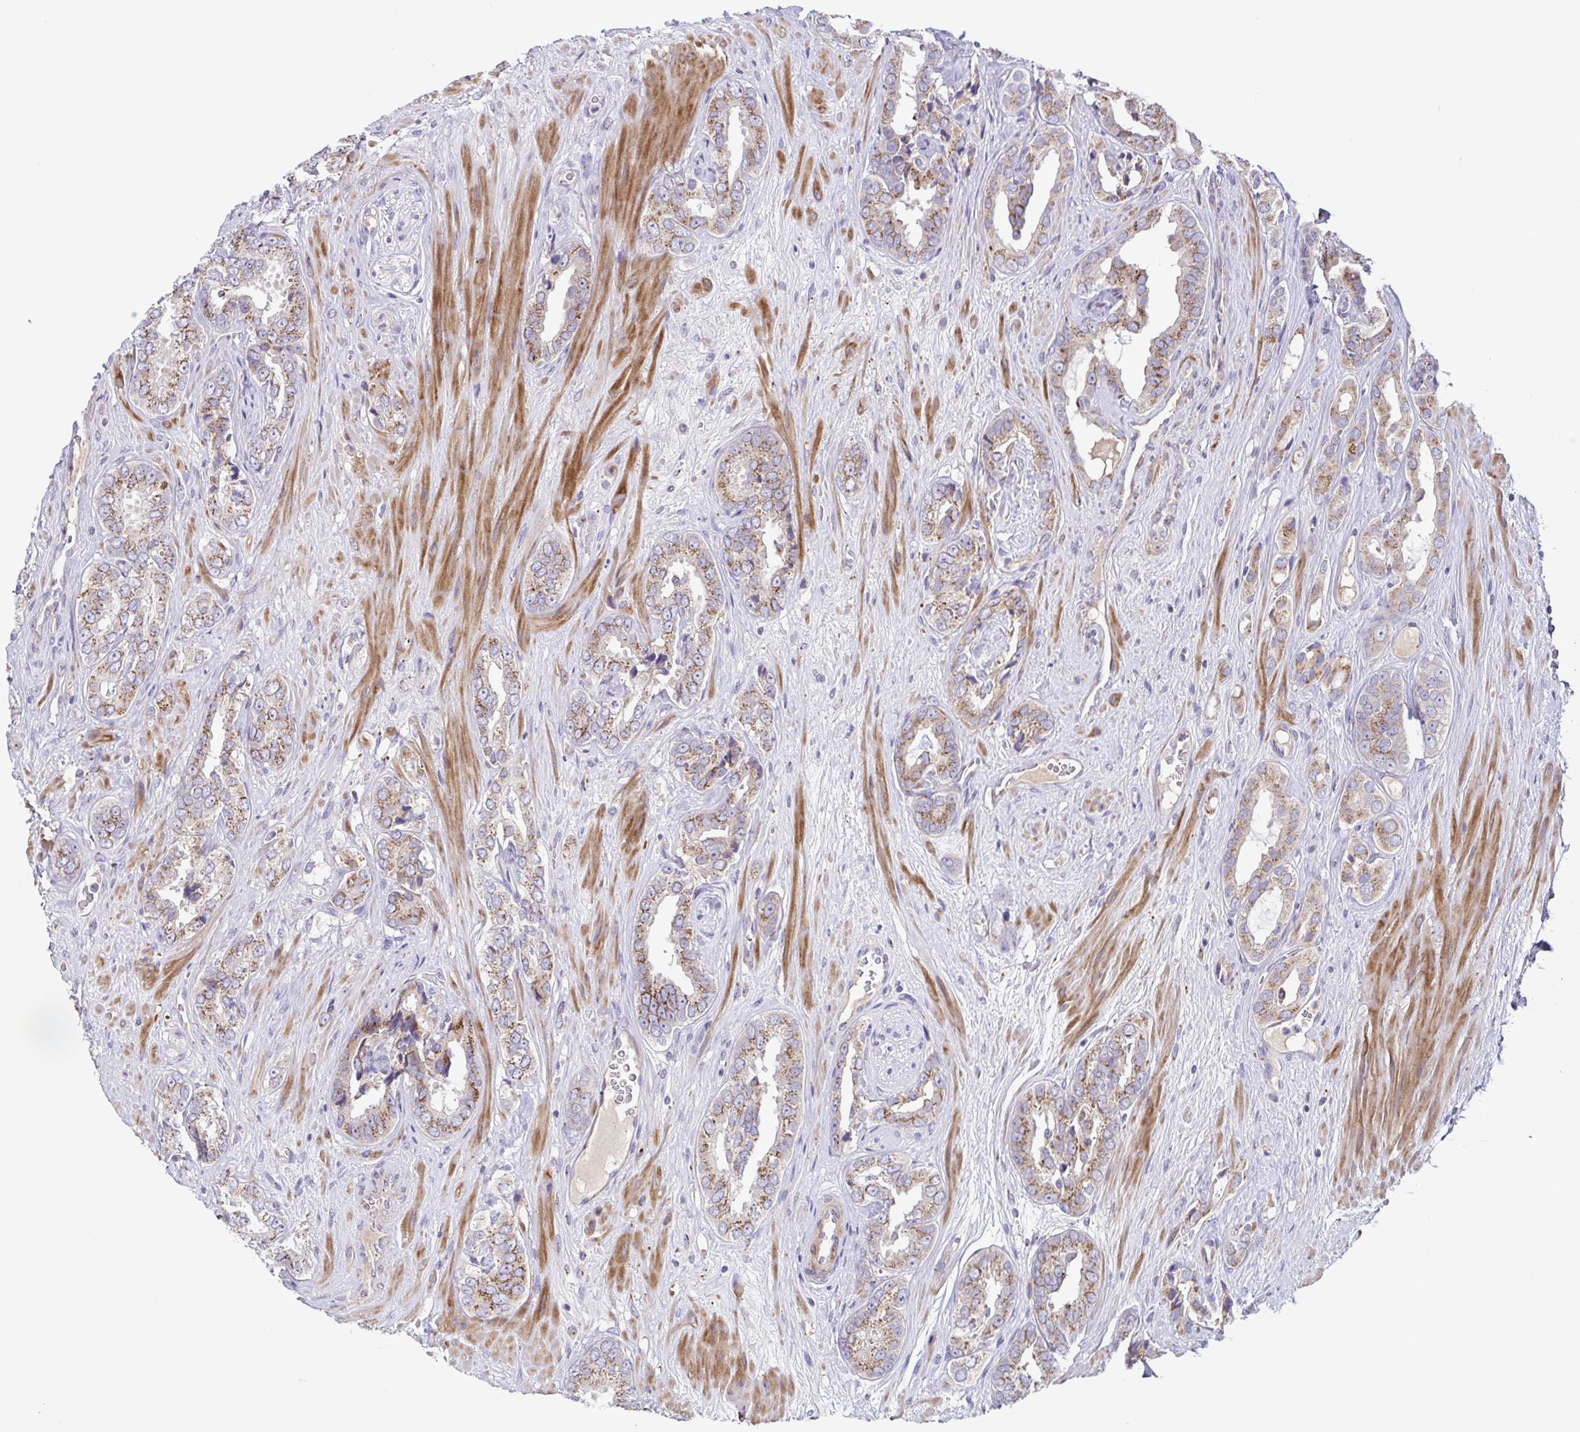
{"staining": {"intensity": "moderate", "quantity": "25%-75%", "location": "cytoplasmic/membranous"}, "tissue": "prostate cancer", "cell_type": "Tumor cells", "image_type": "cancer", "snomed": [{"axis": "morphology", "description": "Adenocarcinoma, High grade"}, {"axis": "topography", "description": "Prostate"}], "caption": "Prostate cancer (high-grade adenocarcinoma) stained with a brown dye displays moderate cytoplasmic/membranous positive expression in about 25%-75% of tumor cells.", "gene": "COL17A1", "patient": {"sex": "male", "age": 71}}